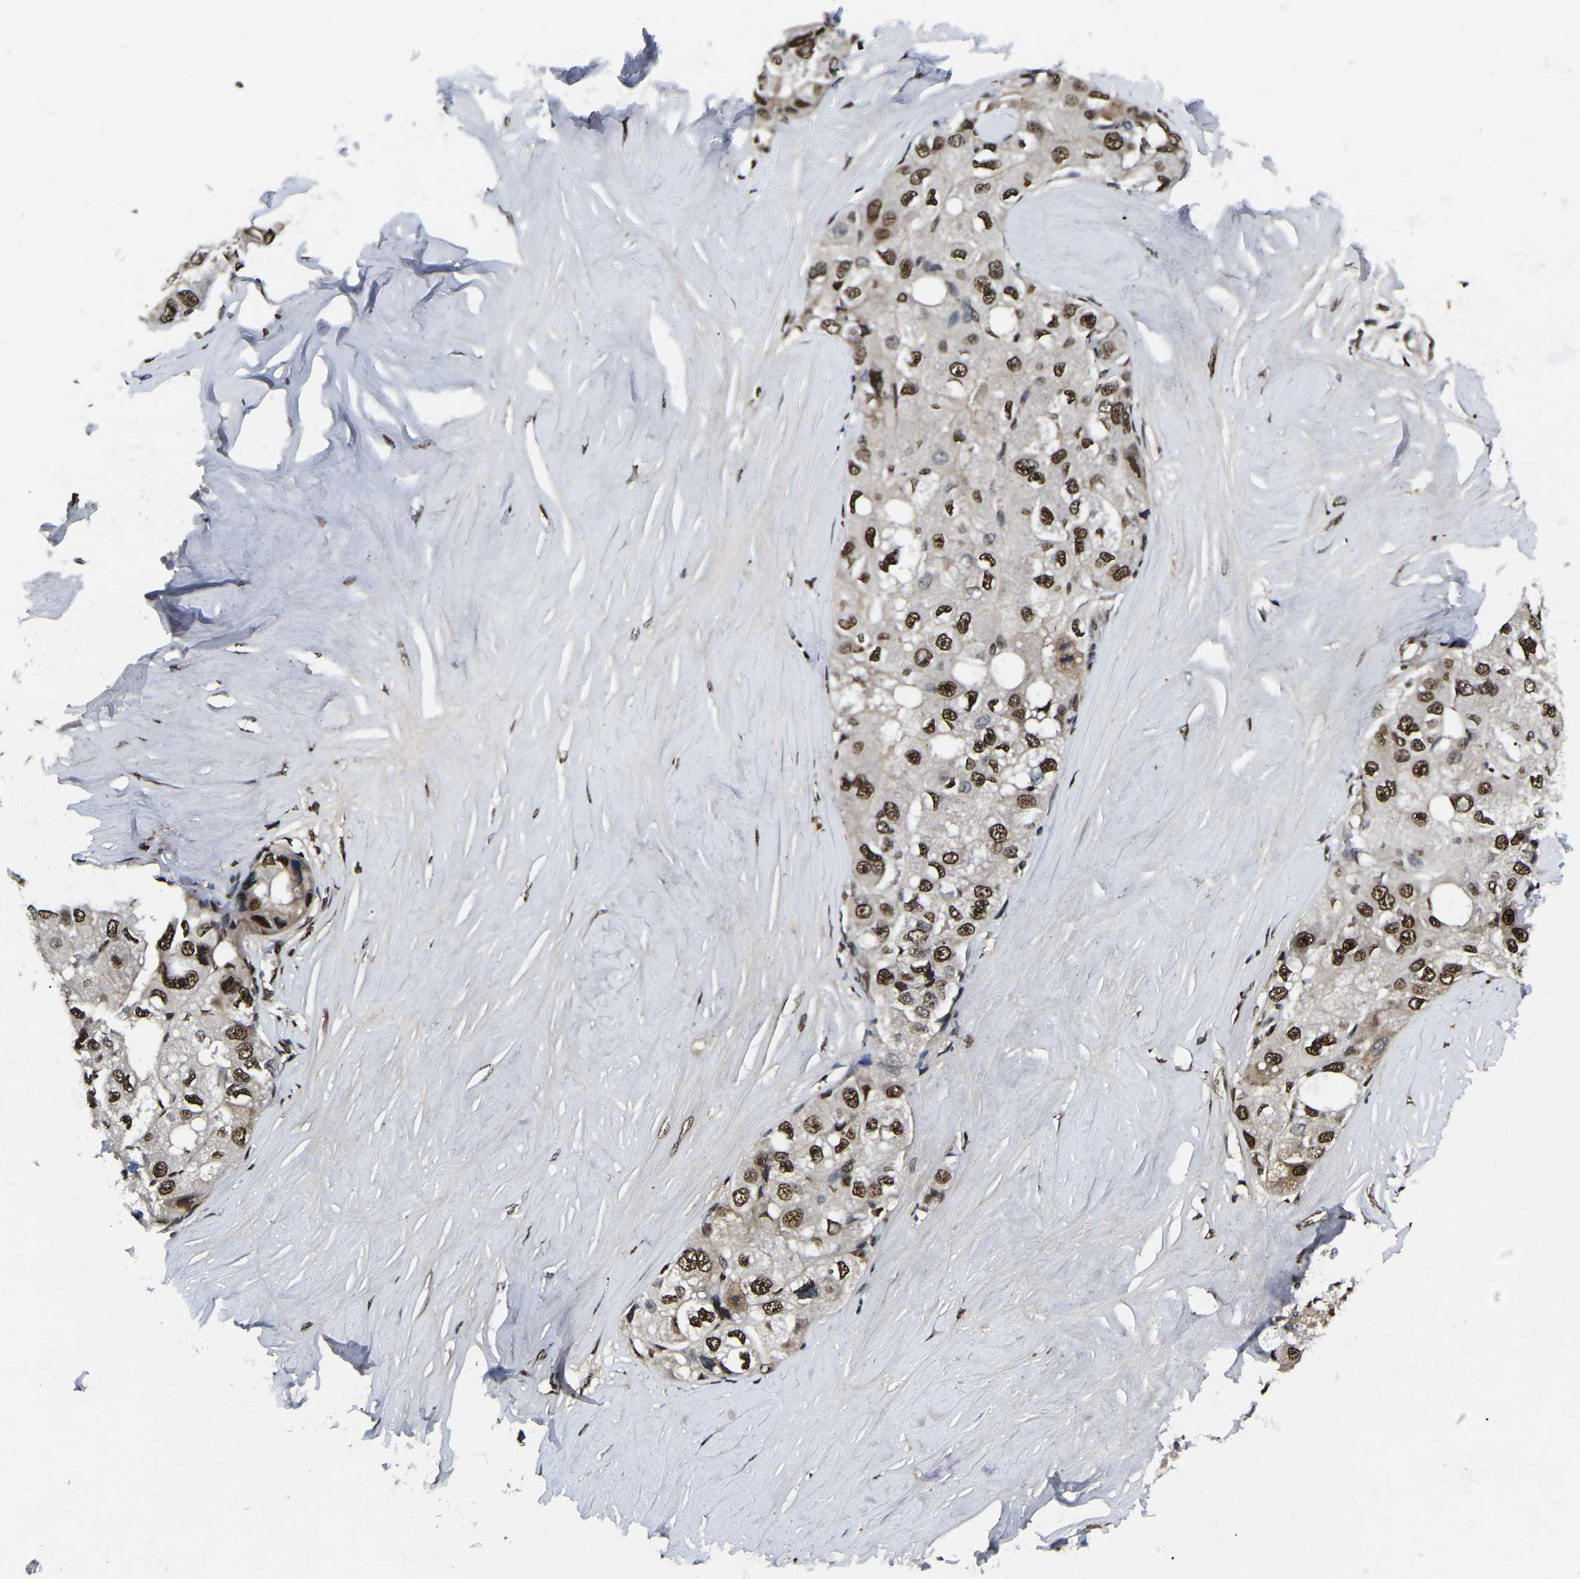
{"staining": {"intensity": "strong", "quantity": ">75%", "location": "nuclear"}, "tissue": "liver cancer", "cell_type": "Tumor cells", "image_type": "cancer", "snomed": [{"axis": "morphology", "description": "Carcinoma, Hepatocellular, NOS"}, {"axis": "topography", "description": "Liver"}], "caption": "Protein expression analysis of hepatocellular carcinoma (liver) shows strong nuclear positivity in approximately >75% of tumor cells. Immunohistochemistry stains the protein of interest in brown and the nuclei are stained blue.", "gene": "TRIM35", "patient": {"sex": "male", "age": 80}}